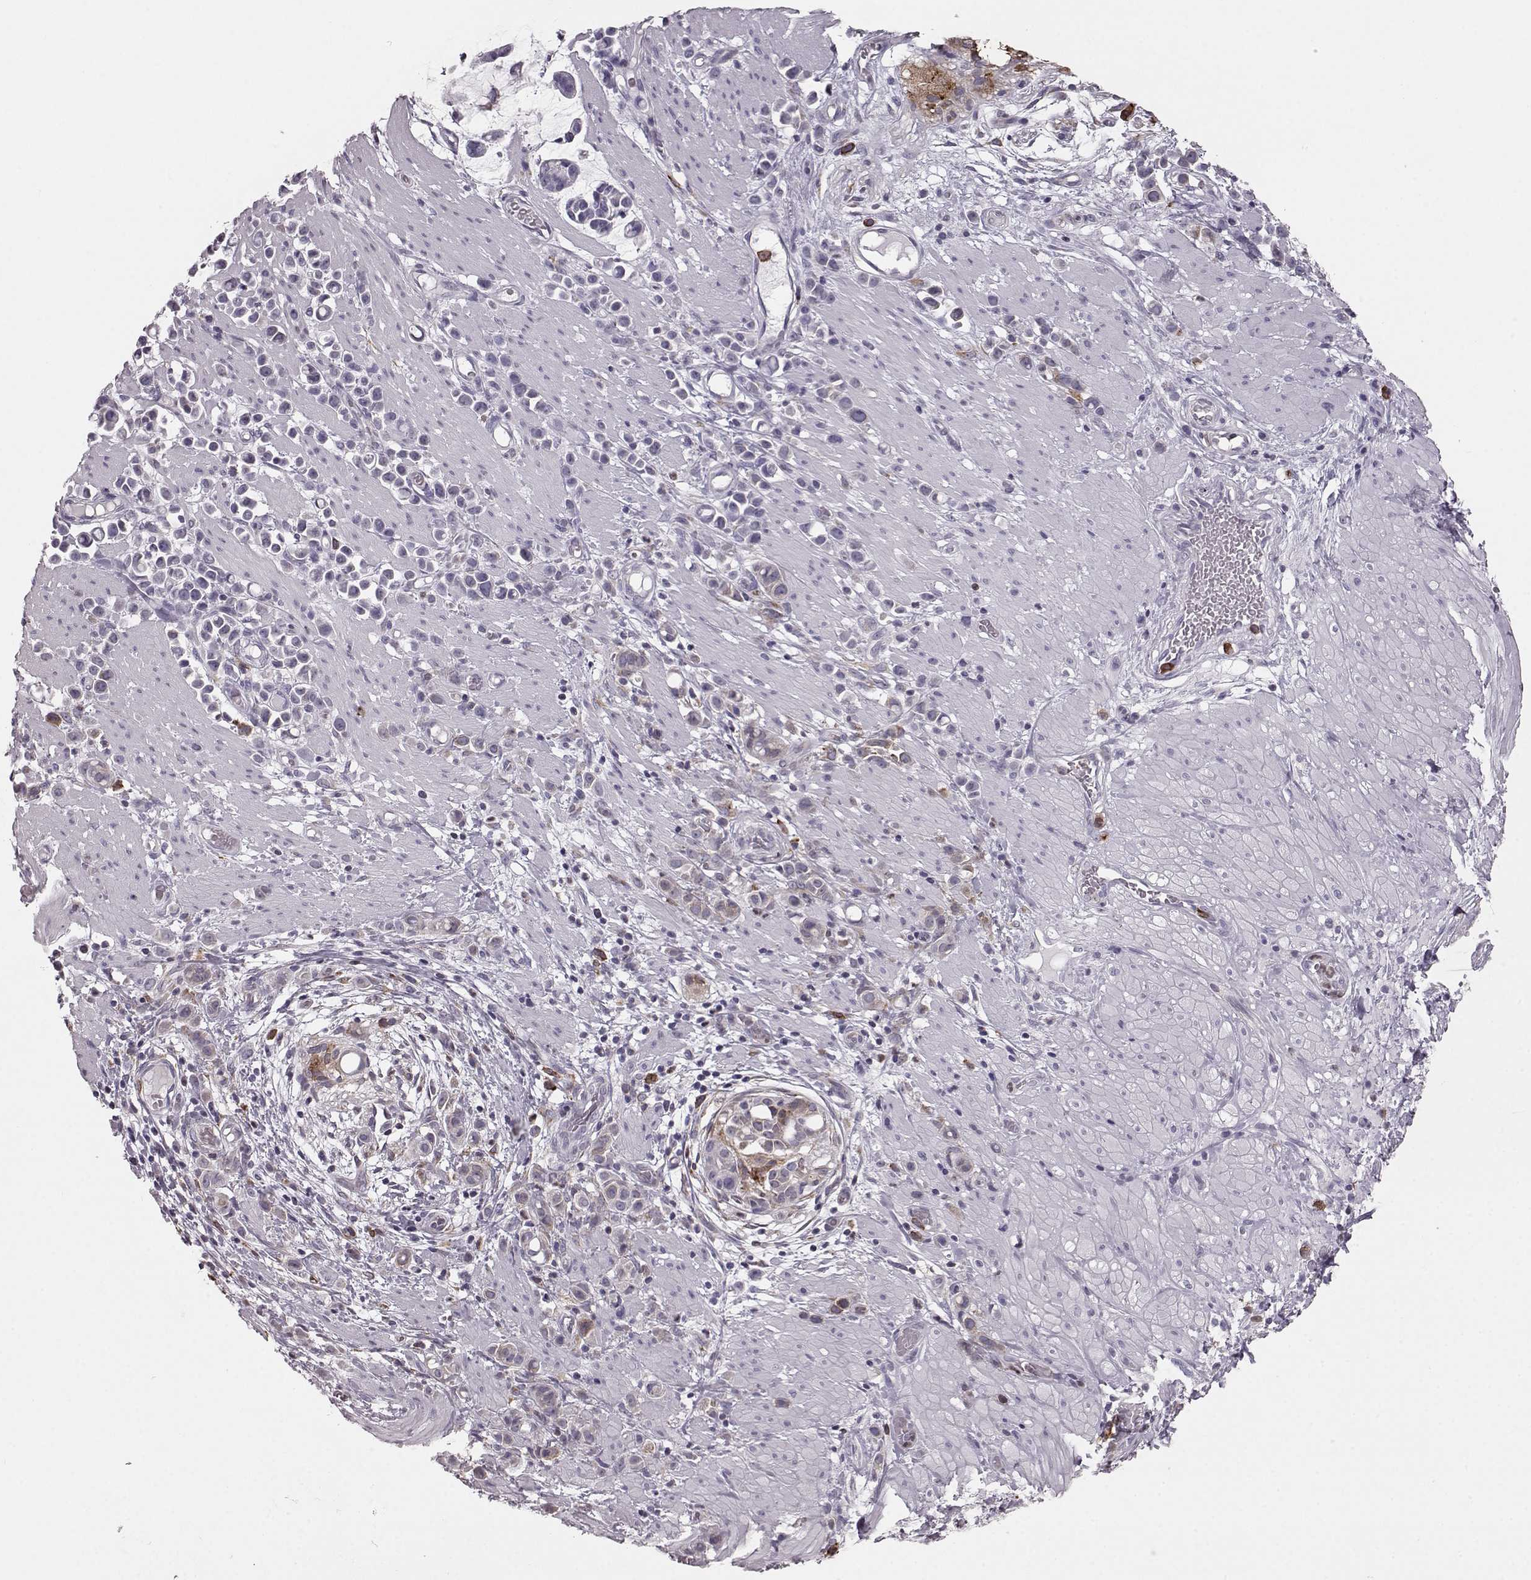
{"staining": {"intensity": "weak", "quantity": "<25%", "location": "cytoplasmic/membranous"}, "tissue": "stomach cancer", "cell_type": "Tumor cells", "image_type": "cancer", "snomed": [{"axis": "morphology", "description": "Adenocarcinoma, NOS"}, {"axis": "topography", "description": "Stomach"}], "caption": "Stomach adenocarcinoma was stained to show a protein in brown. There is no significant positivity in tumor cells.", "gene": "ELOVL5", "patient": {"sex": "male", "age": 82}}